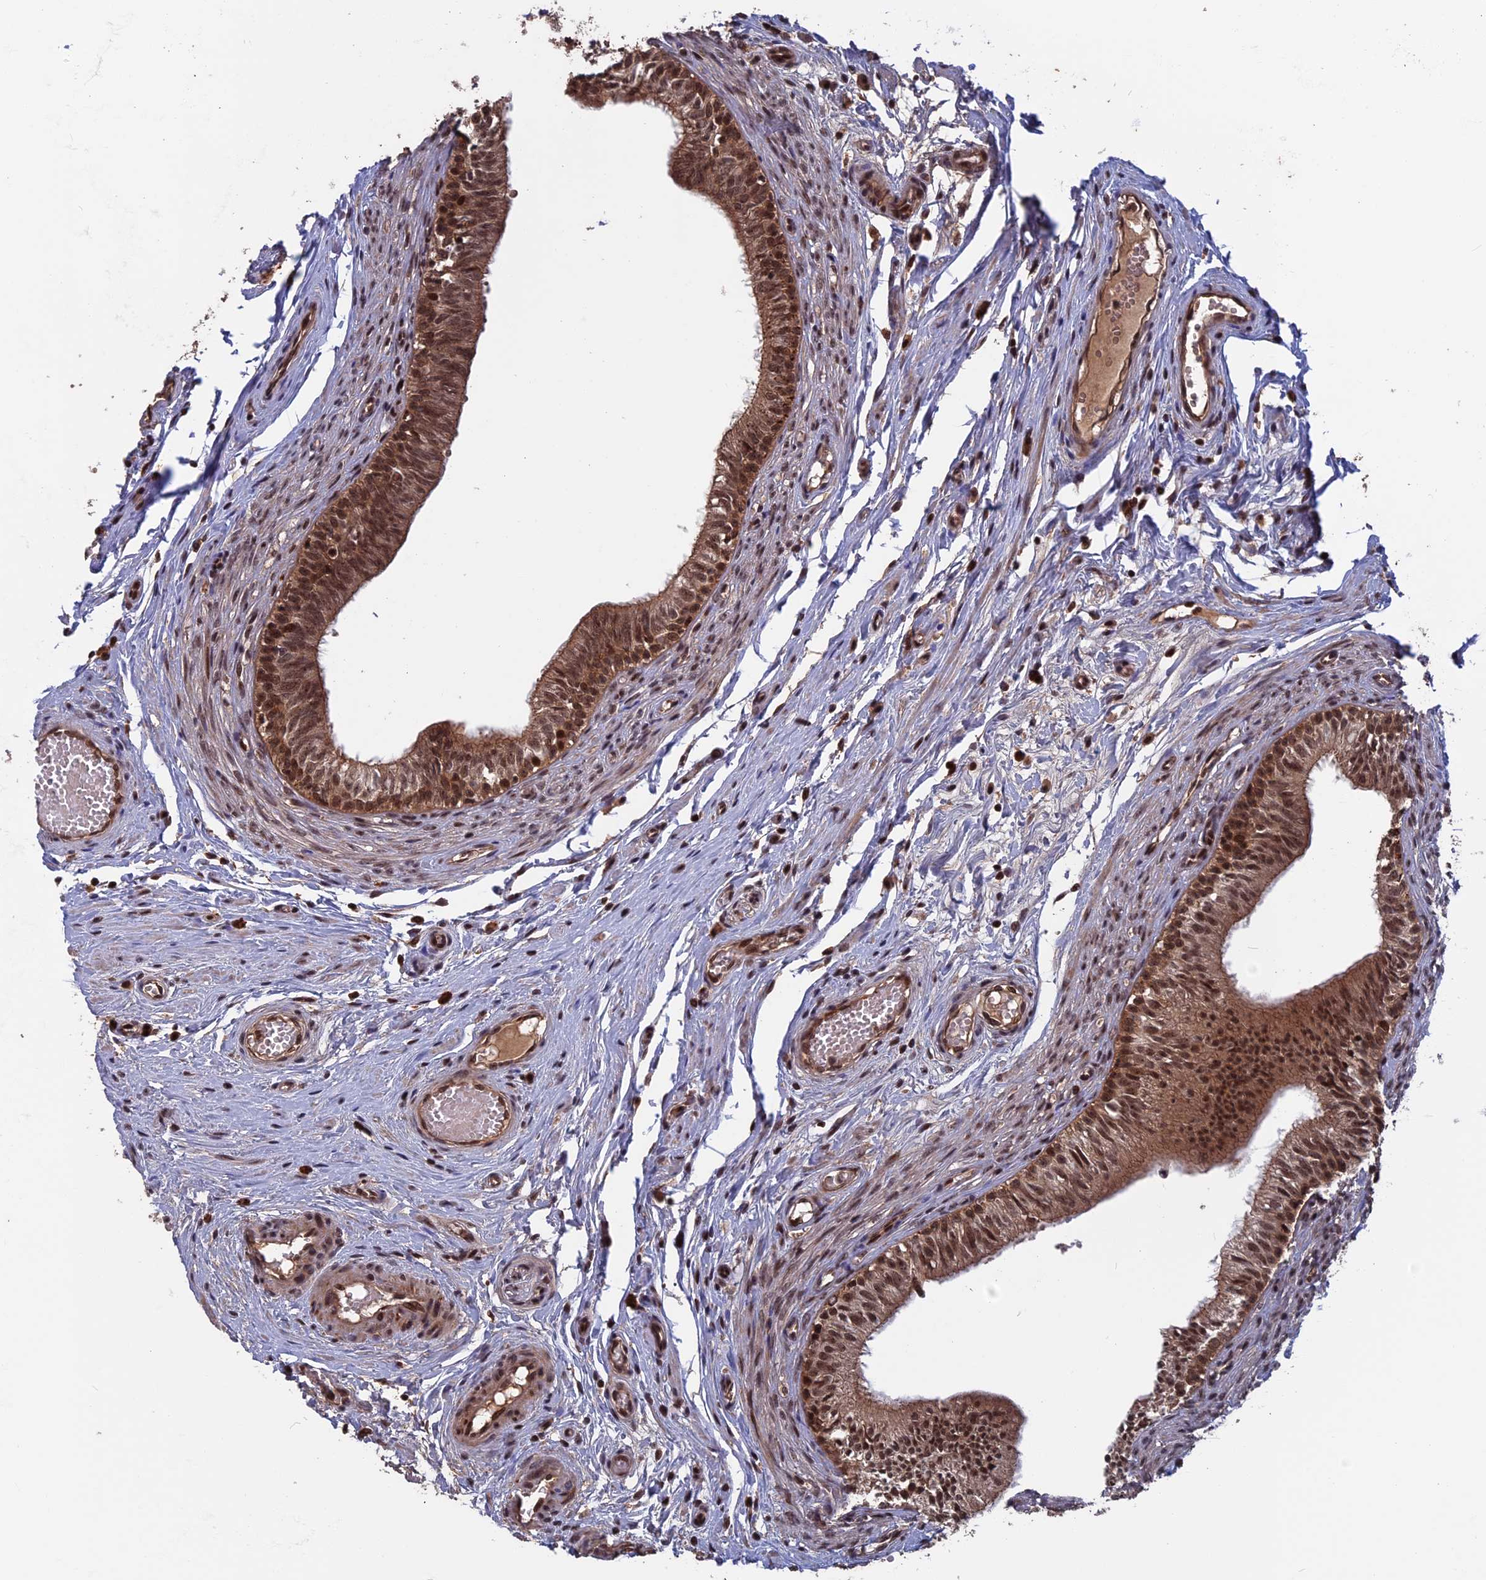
{"staining": {"intensity": "strong", "quantity": ">75%", "location": "cytoplasmic/membranous,nuclear"}, "tissue": "epididymis", "cell_type": "Glandular cells", "image_type": "normal", "snomed": [{"axis": "morphology", "description": "Normal tissue, NOS"}, {"axis": "topography", "description": "Epididymis, spermatic cord, NOS"}], "caption": "Brown immunohistochemical staining in normal epididymis reveals strong cytoplasmic/membranous,nuclear staining in approximately >75% of glandular cells.", "gene": "CACTIN", "patient": {"sex": "male", "age": 22}}